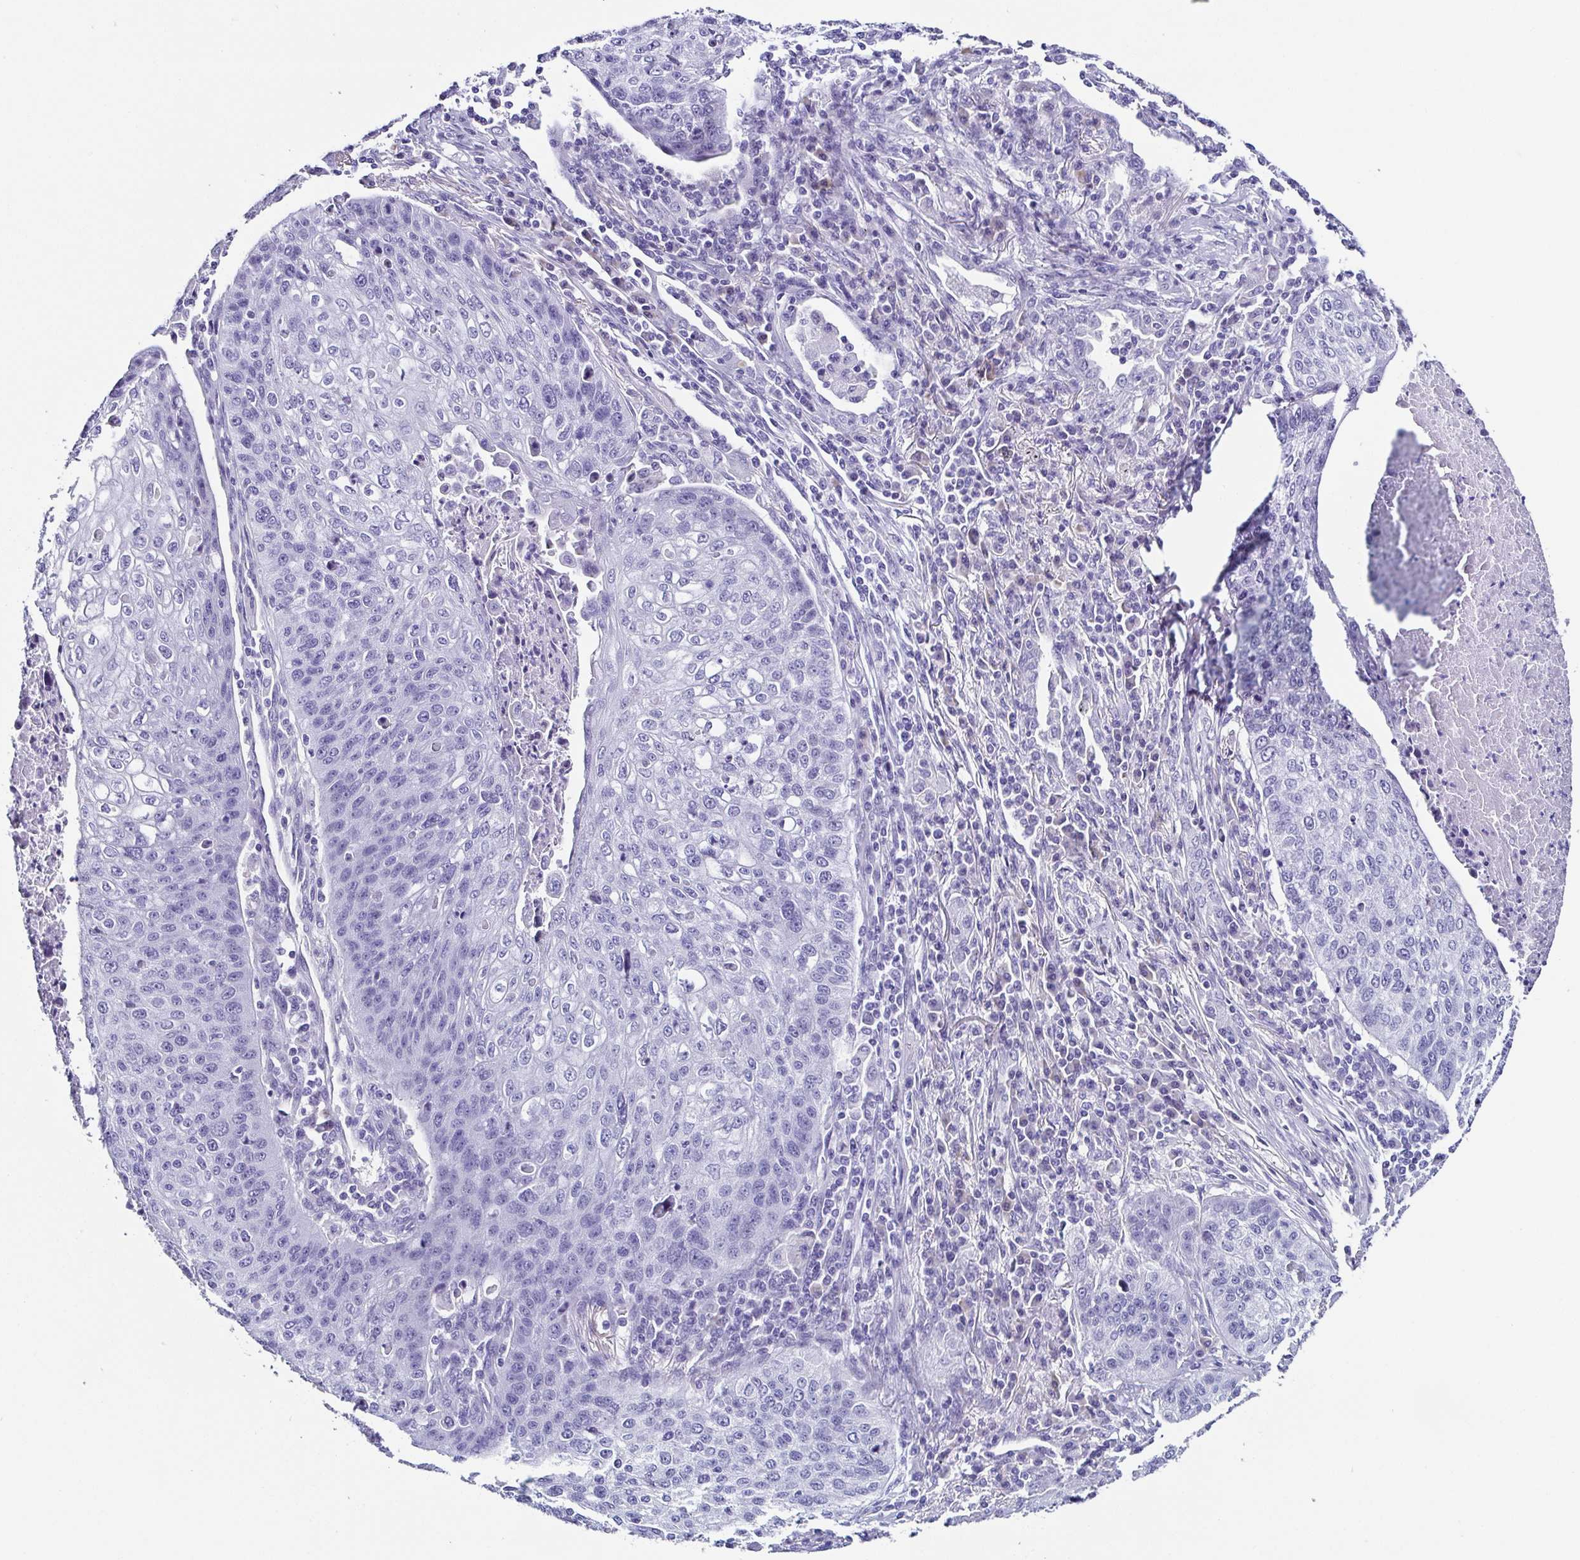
{"staining": {"intensity": "negative", "quantity": "none", "location": "none"}, "tissue": "lung cancer", "cell_type": "Tumor cells", "image_type": "cancer", "snomed": [{"axis": "morphology", "description": "Squamous cell carcinoma, NOS"}, {"axis": "topography", "description": "Lung"}], "caption": "Tumor cells show no significant expression in squamous cell carcinoma (lung).", "gene": "TNNT2", "patient": {"sex": "male", "age": 63}}